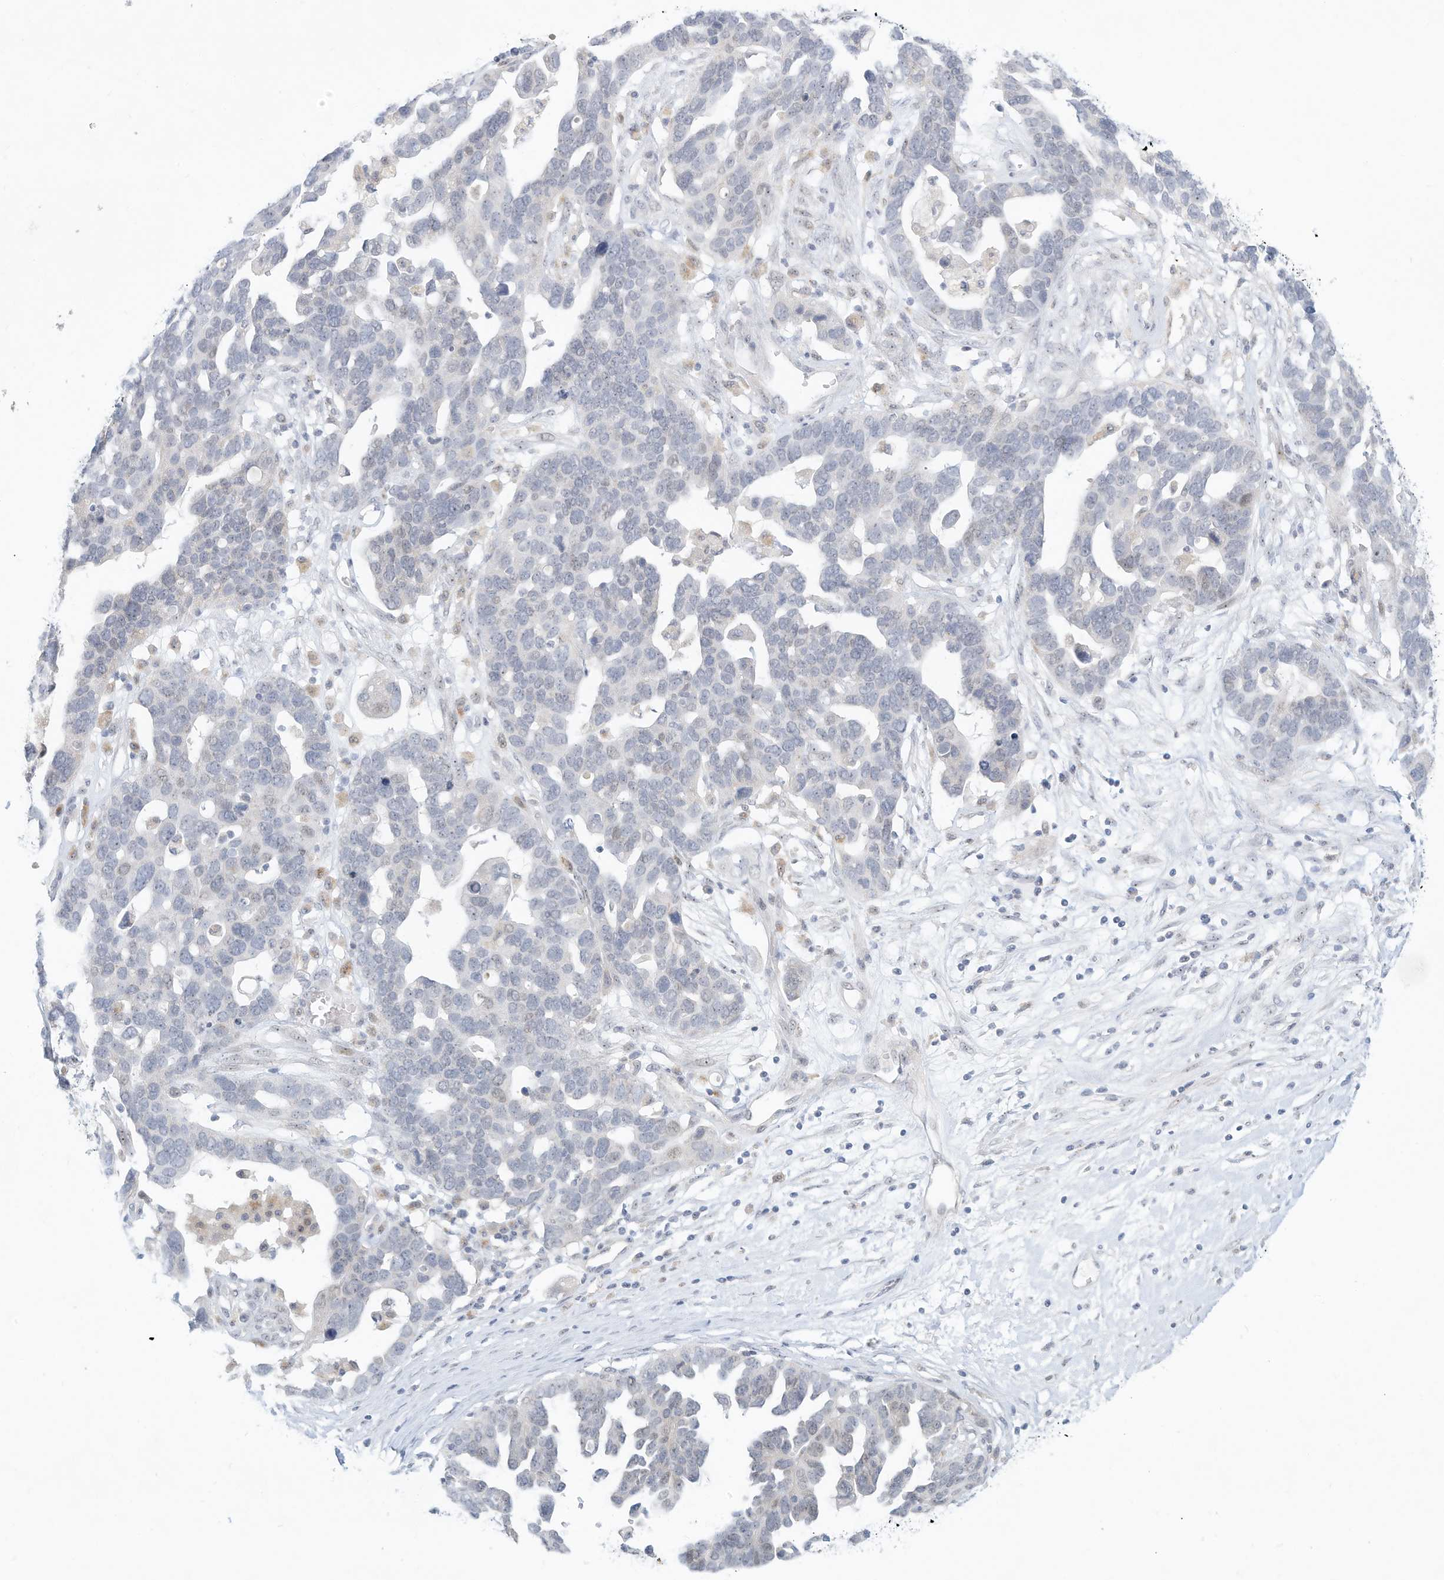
{"staining": {"intensity": "negative", "quantity": "none", "location": "none"}, "tissue": "ovarian cancer", "cell_type": "Tumor cells", "image_type": "cancer", "snomed": [{"axis": "morphology", "description": "Cystadenocarcinoma, serous, NOS"}, {"axis": "topography", "description": "Ovary"}], "caption": "The immunohistochemistry image has no significant expression in tumor cells of ovarian serous cystadenocarcinoma tissue. Nuclei are stained in blue.", "gene": "PAK6", "patient": {"sex": "female", "age": 54}}